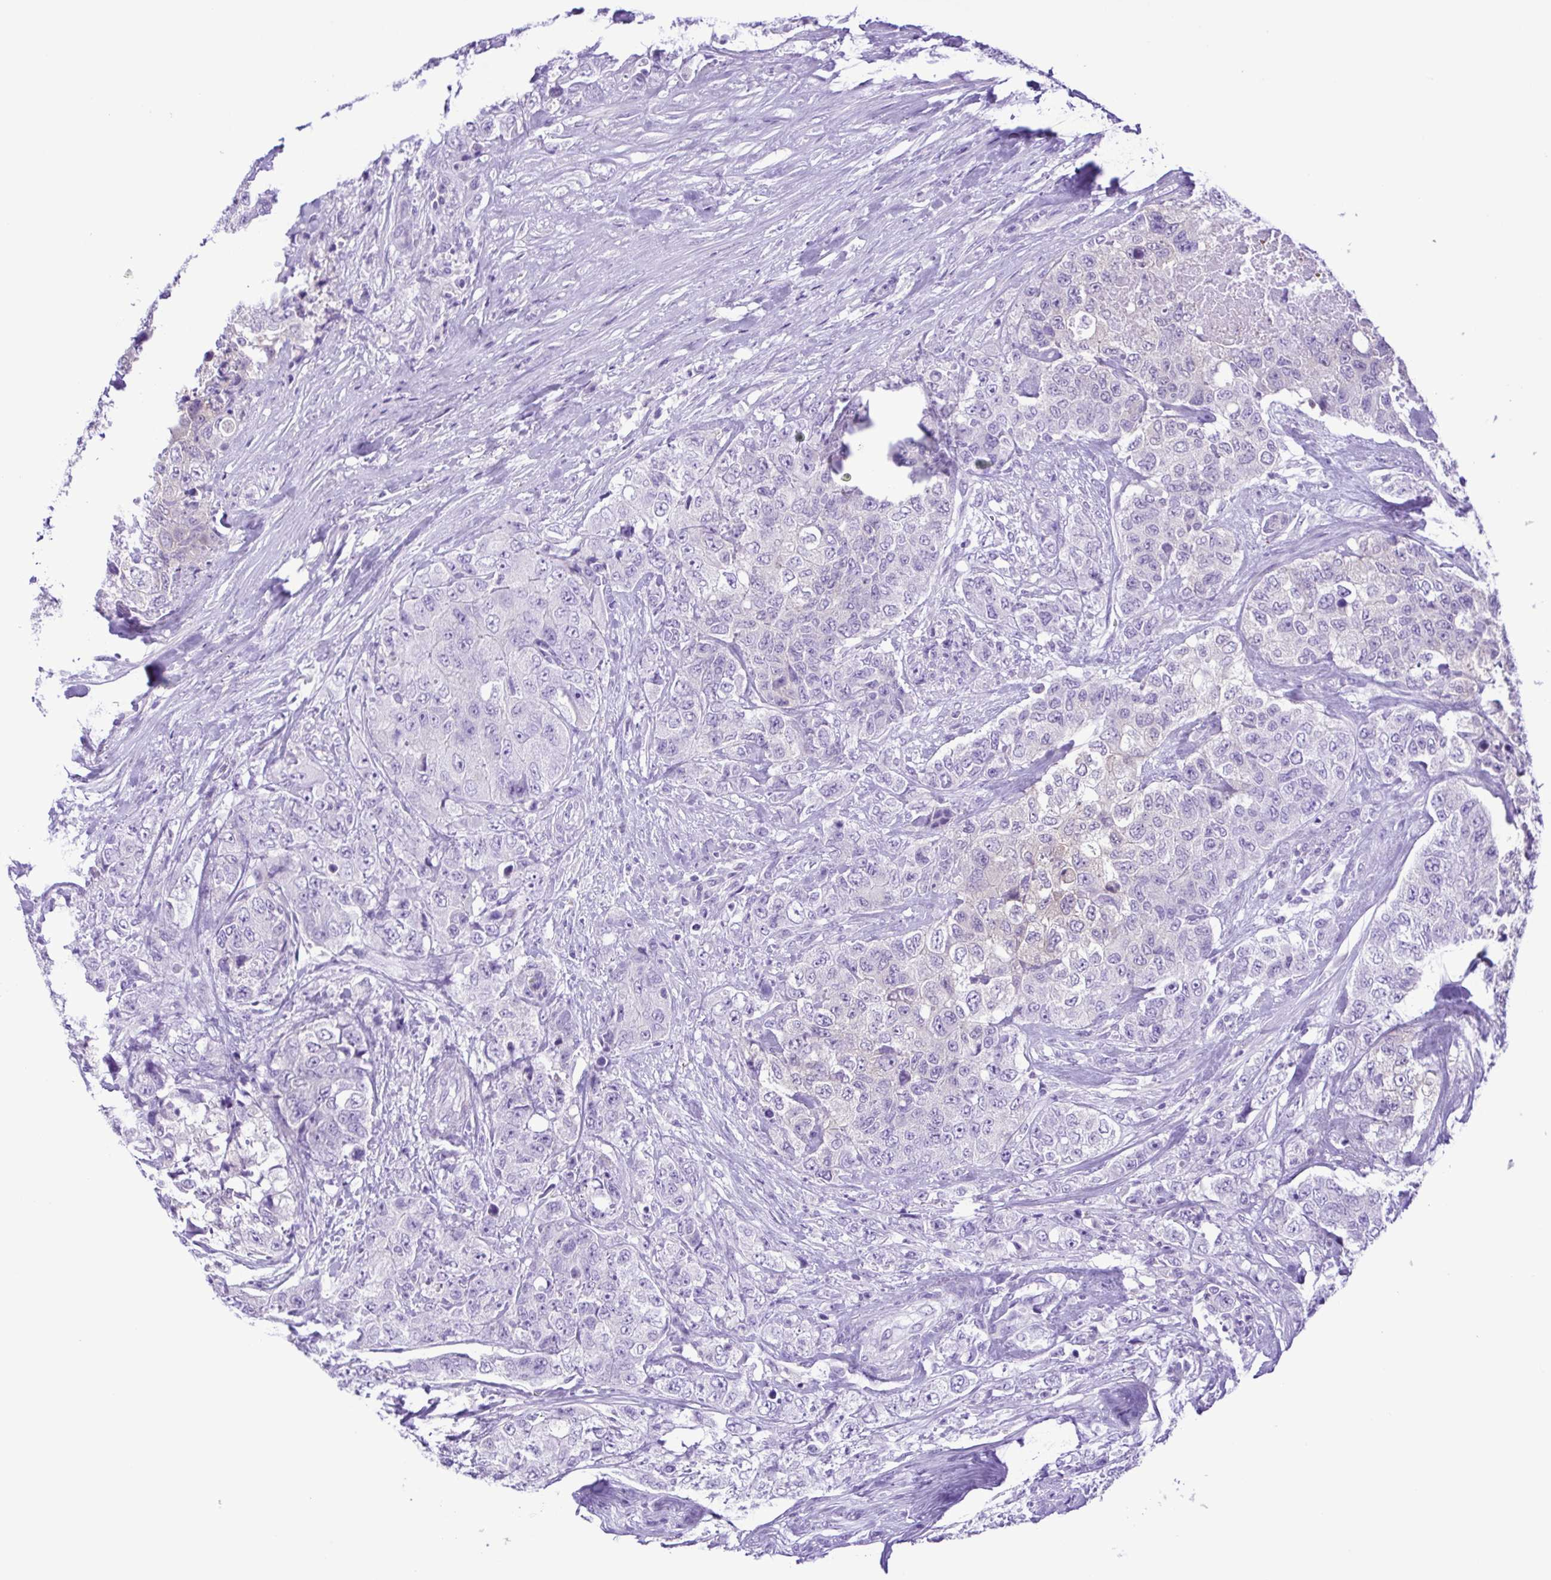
{"staining": {"intensity": "negative", "quantity": "none", "location": "none"}, "tissue": "urothelial cancer", "cell_type": "Tumor cells", "image_type": "cancer", "snomed": [{"axis": "morphology", "description": "Urothelial carcinoma, High grade"}, {"axis": "topography", "description": "Urinary bladder"}], "caption": "An image of human urothelial cancer is negative for staining in tumor cells. The staining is performed using DAB (3,3'-diaminobenzidine) brown chromogen with nuclei counter-stained in using hematoxylin.", "gene": "SYT1", "patient": {"sex": "female", "age": 78}}